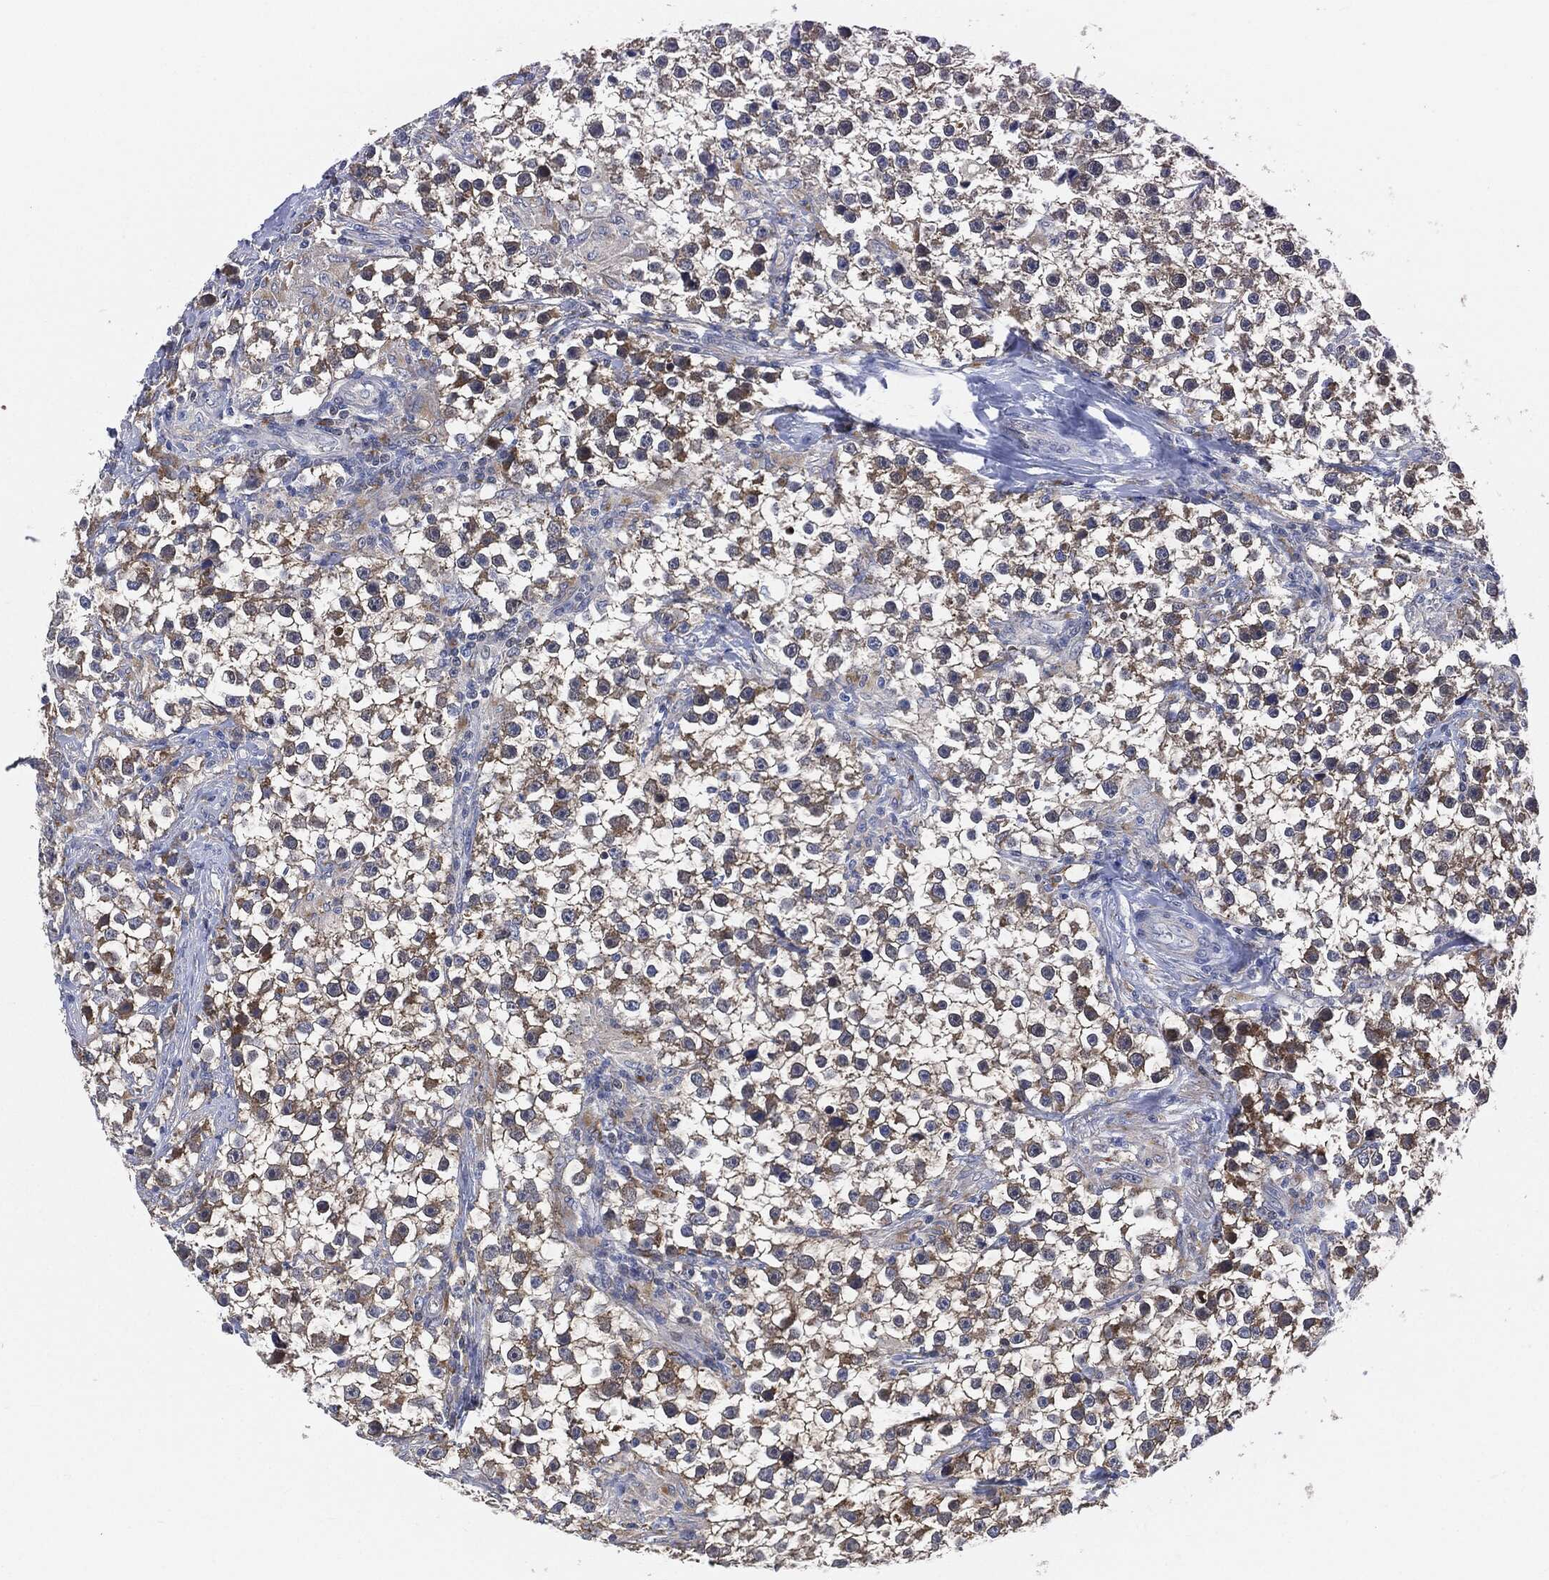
{"staining": {"intensity": "strong", "quantity": "<25%", "location": "cytoplasmic/membranous"}, "tissue": "testis cancer", "cell_type": "Tumor cells", "image_type": "cancer", "snomed": [{"axis": "morphology", "description": "Seminoma, NOS"}, {"axis": "topography", "description": "Testis"}], "caption": "This image reveals immunohistochemistry (IHC) staining of human seminoma (testis), with medium strong cytoplasmic/membranous expression in about <25% of tumor cells.", "gene": "VSIG4", "patient": {"sex": "male", "age": 59}}